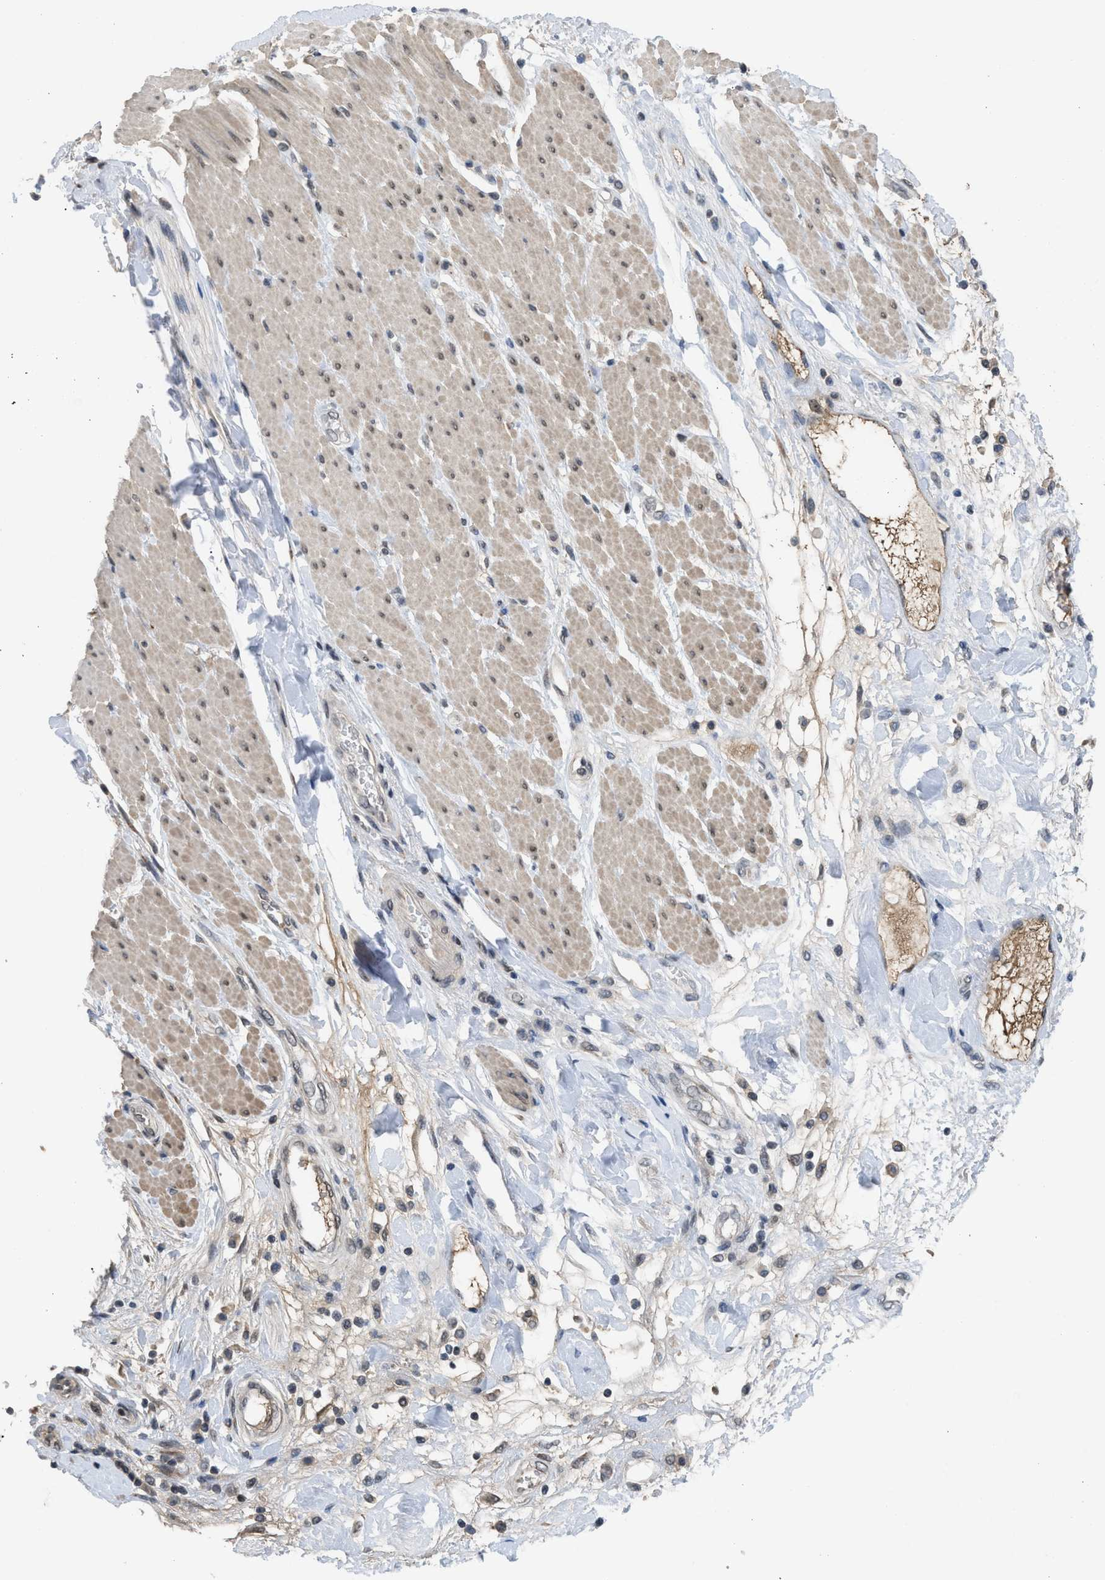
{"staining": {"intensity": "weak", "quantity": "<25%", "location": "cytoplasmic/membranous"}, "tissue": "adipose tissue", "cell_type": "Adipocytes", "image_type": "normal", "snomed": [{"axis": "morphology", "description": "Normal tissue, NOS"}, {"axis": "morphology", "description": "Adenocarcinoma, NOS"}, {"axis": "topography", "description": "Duodenum"}, {"axis": "topography", "description": "Peripheral nerve tissue"}], "caption": "Adipose tissue stained for a protein using immunohistochemistry reveals no expression adipocytes.", "gene": "TERF2IP", "patient": {"sex": "female", "age": 60}}